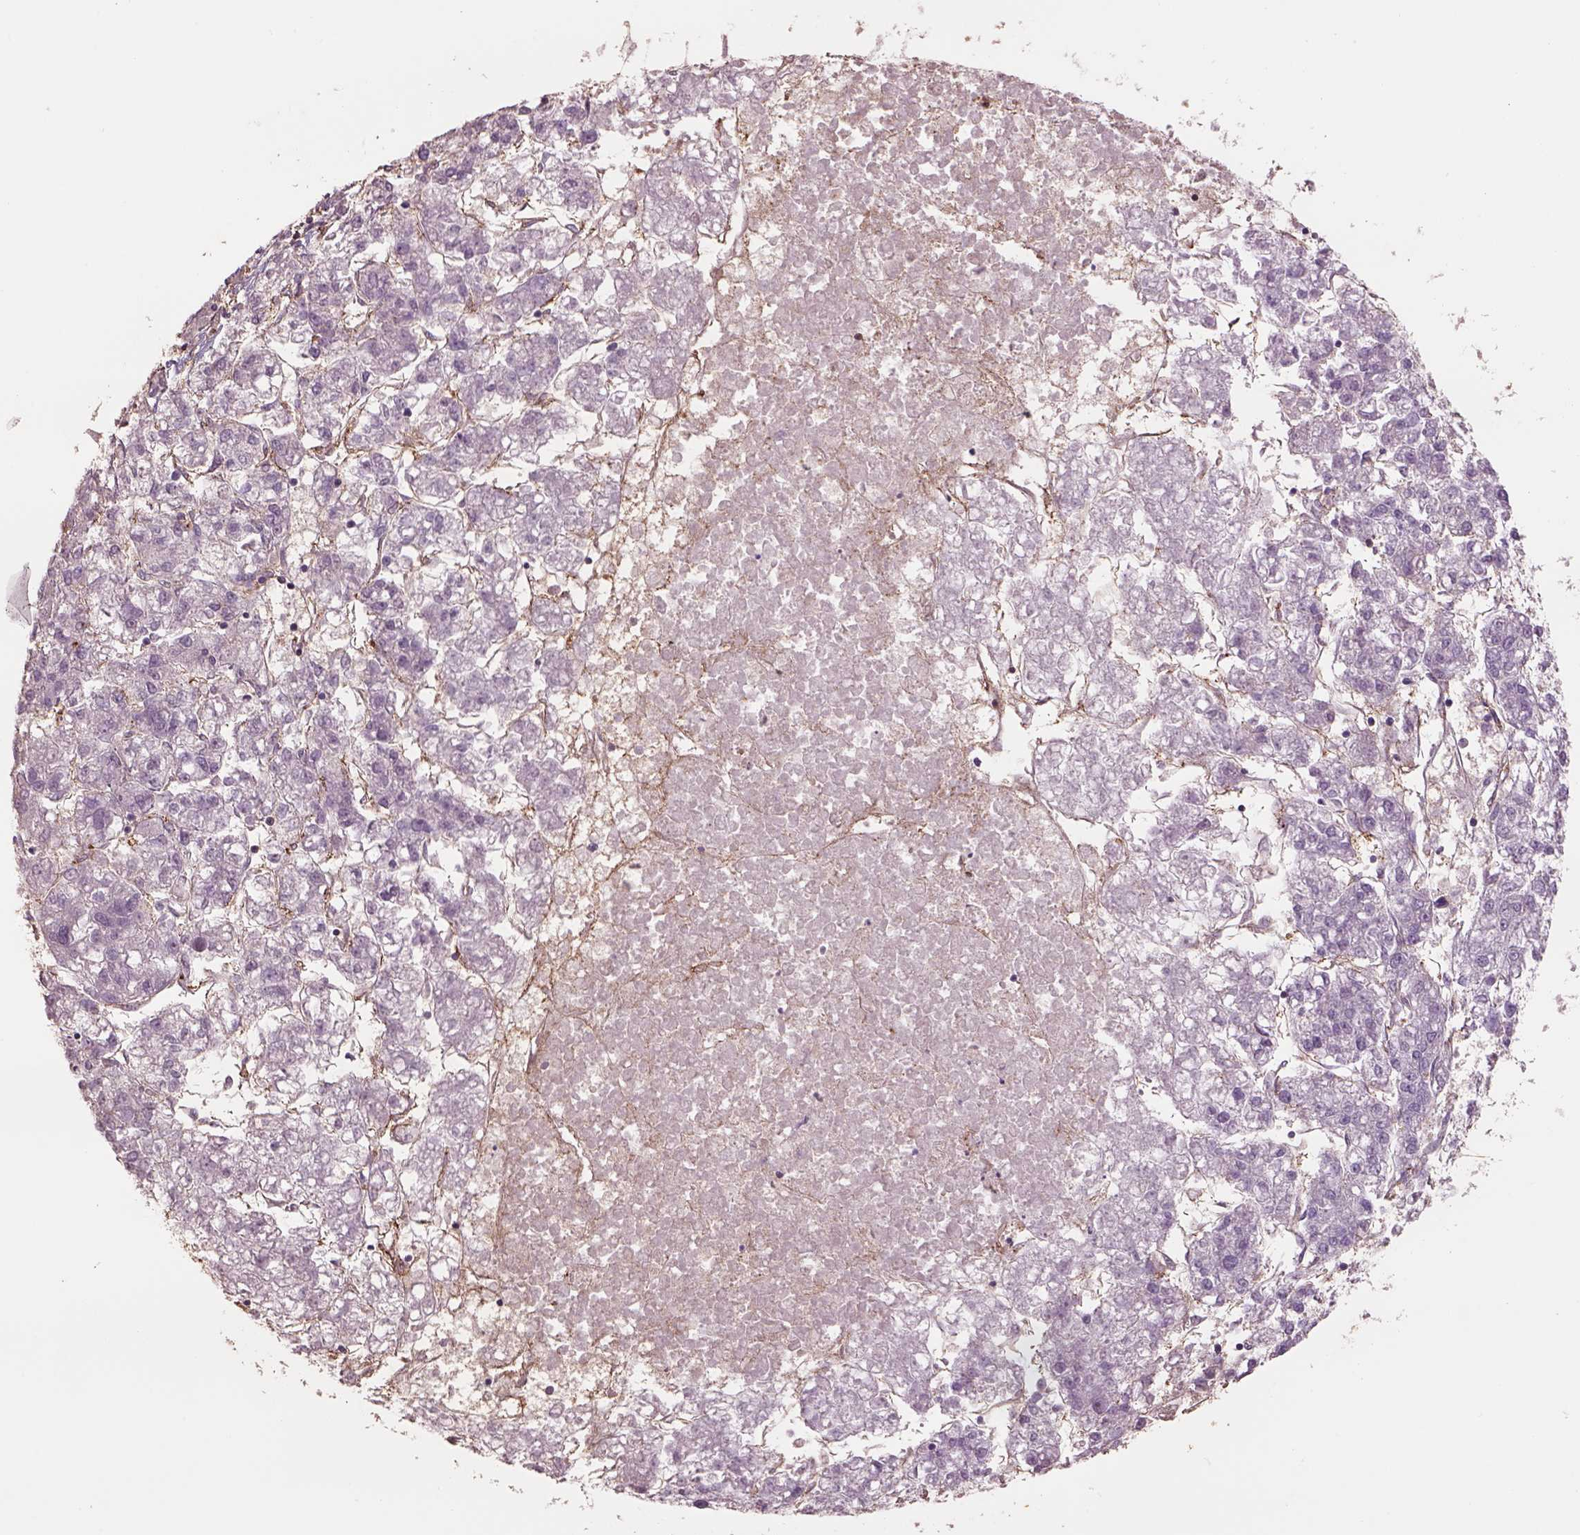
{"staining": {"intensity": "negative", "quantity": "none", "location": "none"}, "tissue": "liver cancer", "cell_type": "Tumor cells", "image_type": "cancer", "snomed": [{"axis": "morphology", "description": "Carcinoma, Hepatocellular, NOS"}, {"axis": "topography", "description": "Liver"}], "caption": "An image of liver cancer (hepatocellular carcinoma) stained for a protein demonstrates no brown staining in tumor cells.", "gene": "LIN7A", "patient": {"sex": "male", "age": 56}}